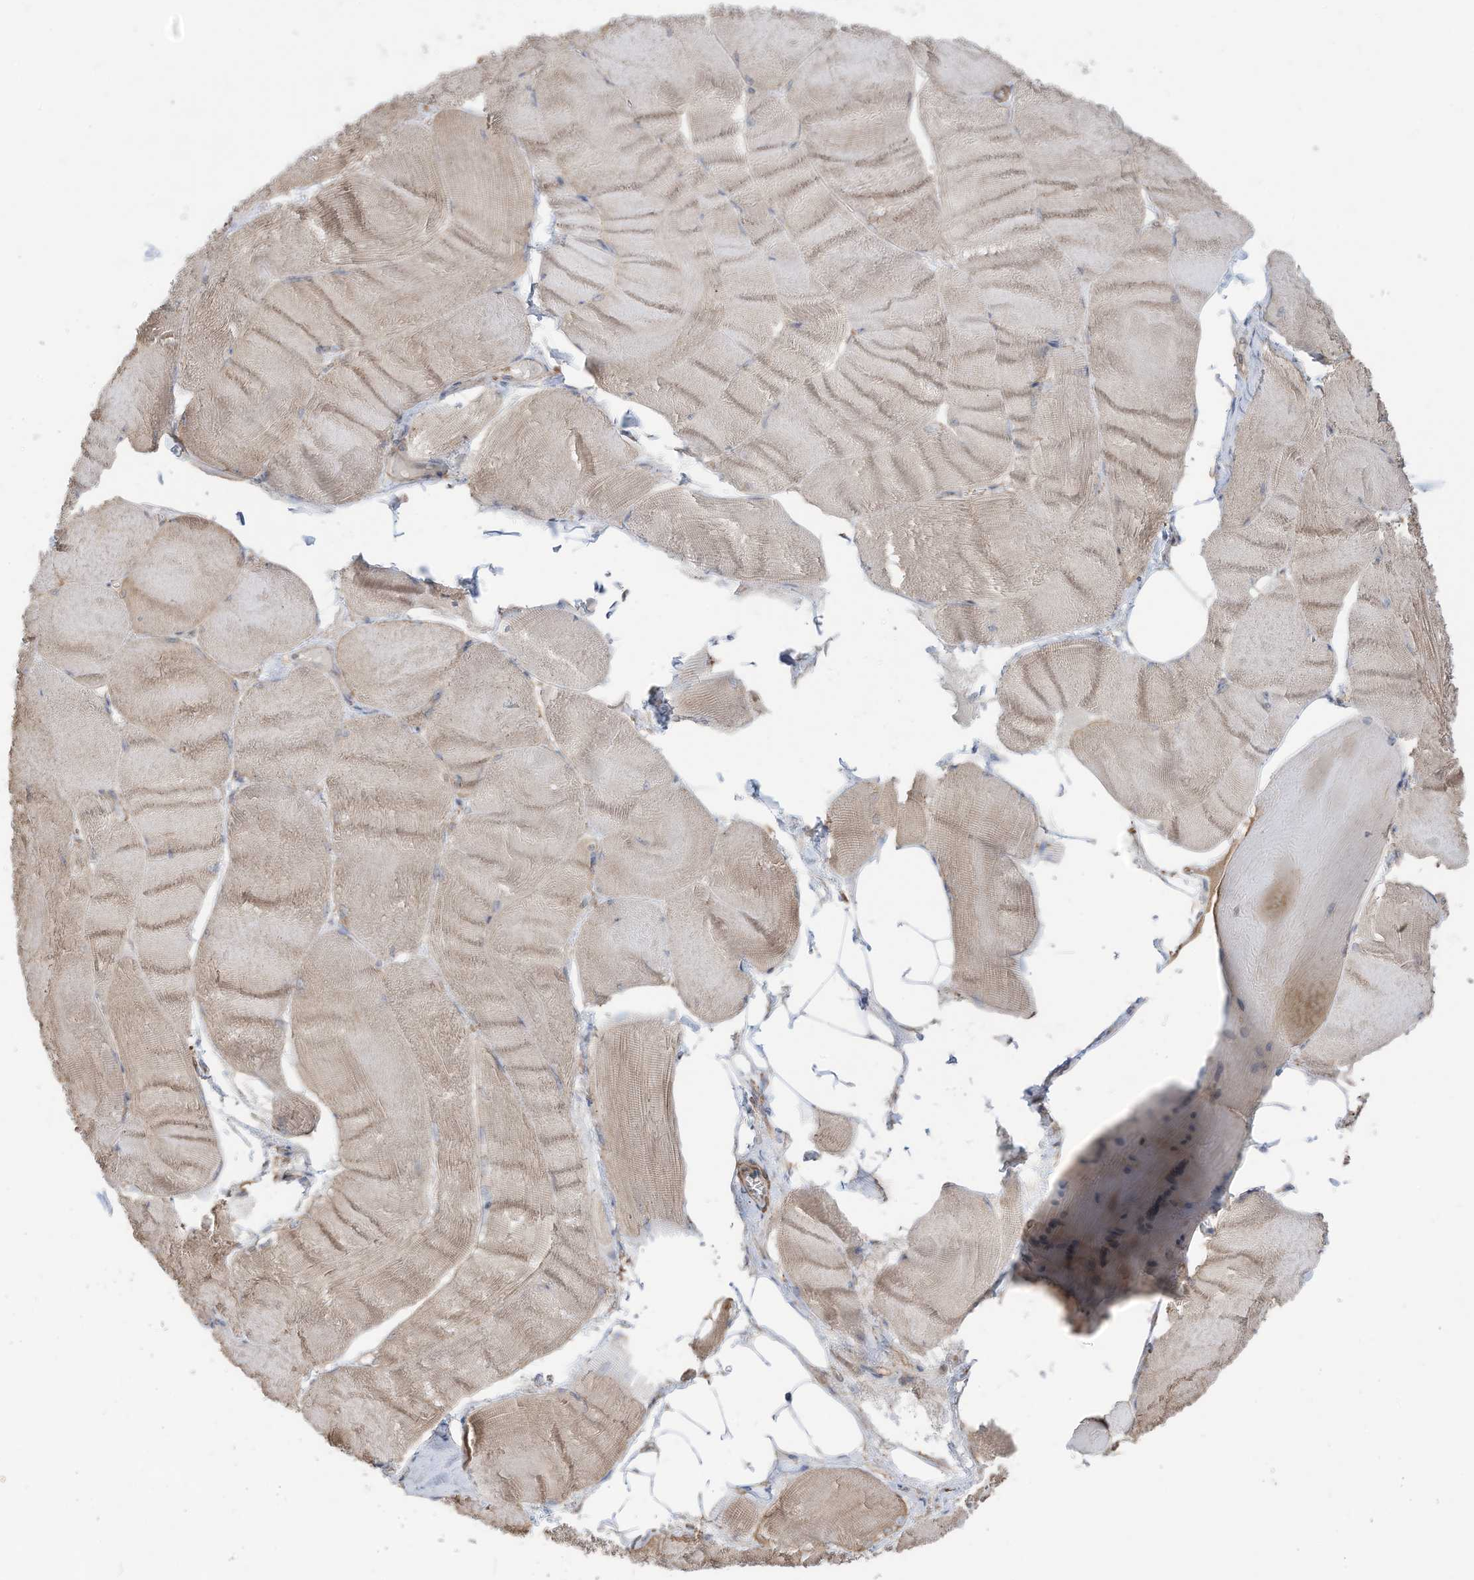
{"staining": {"intensity": "negative", "quantity": "none", "location": "none"}, "tissue": "skeletal muscle", "cell_type": "Myocytes", "image_type": "normal", "snomed": [{"axis": "morphology", "description": "Normal tissue, NOS"}, {"axis": "morphology", "description": "Basal cell carcinoma"}, {"axis": "topography", "description": "Skeletal muscle"}], "caption": "Immunohistochemistry (IHC) image of normal skeletal muscle: human skeletal muscle stained with DAB displays no significant protein positivity in myocytes.", "gene": "SLC17A7", "patient": {"sex": "female", "age": 64}}